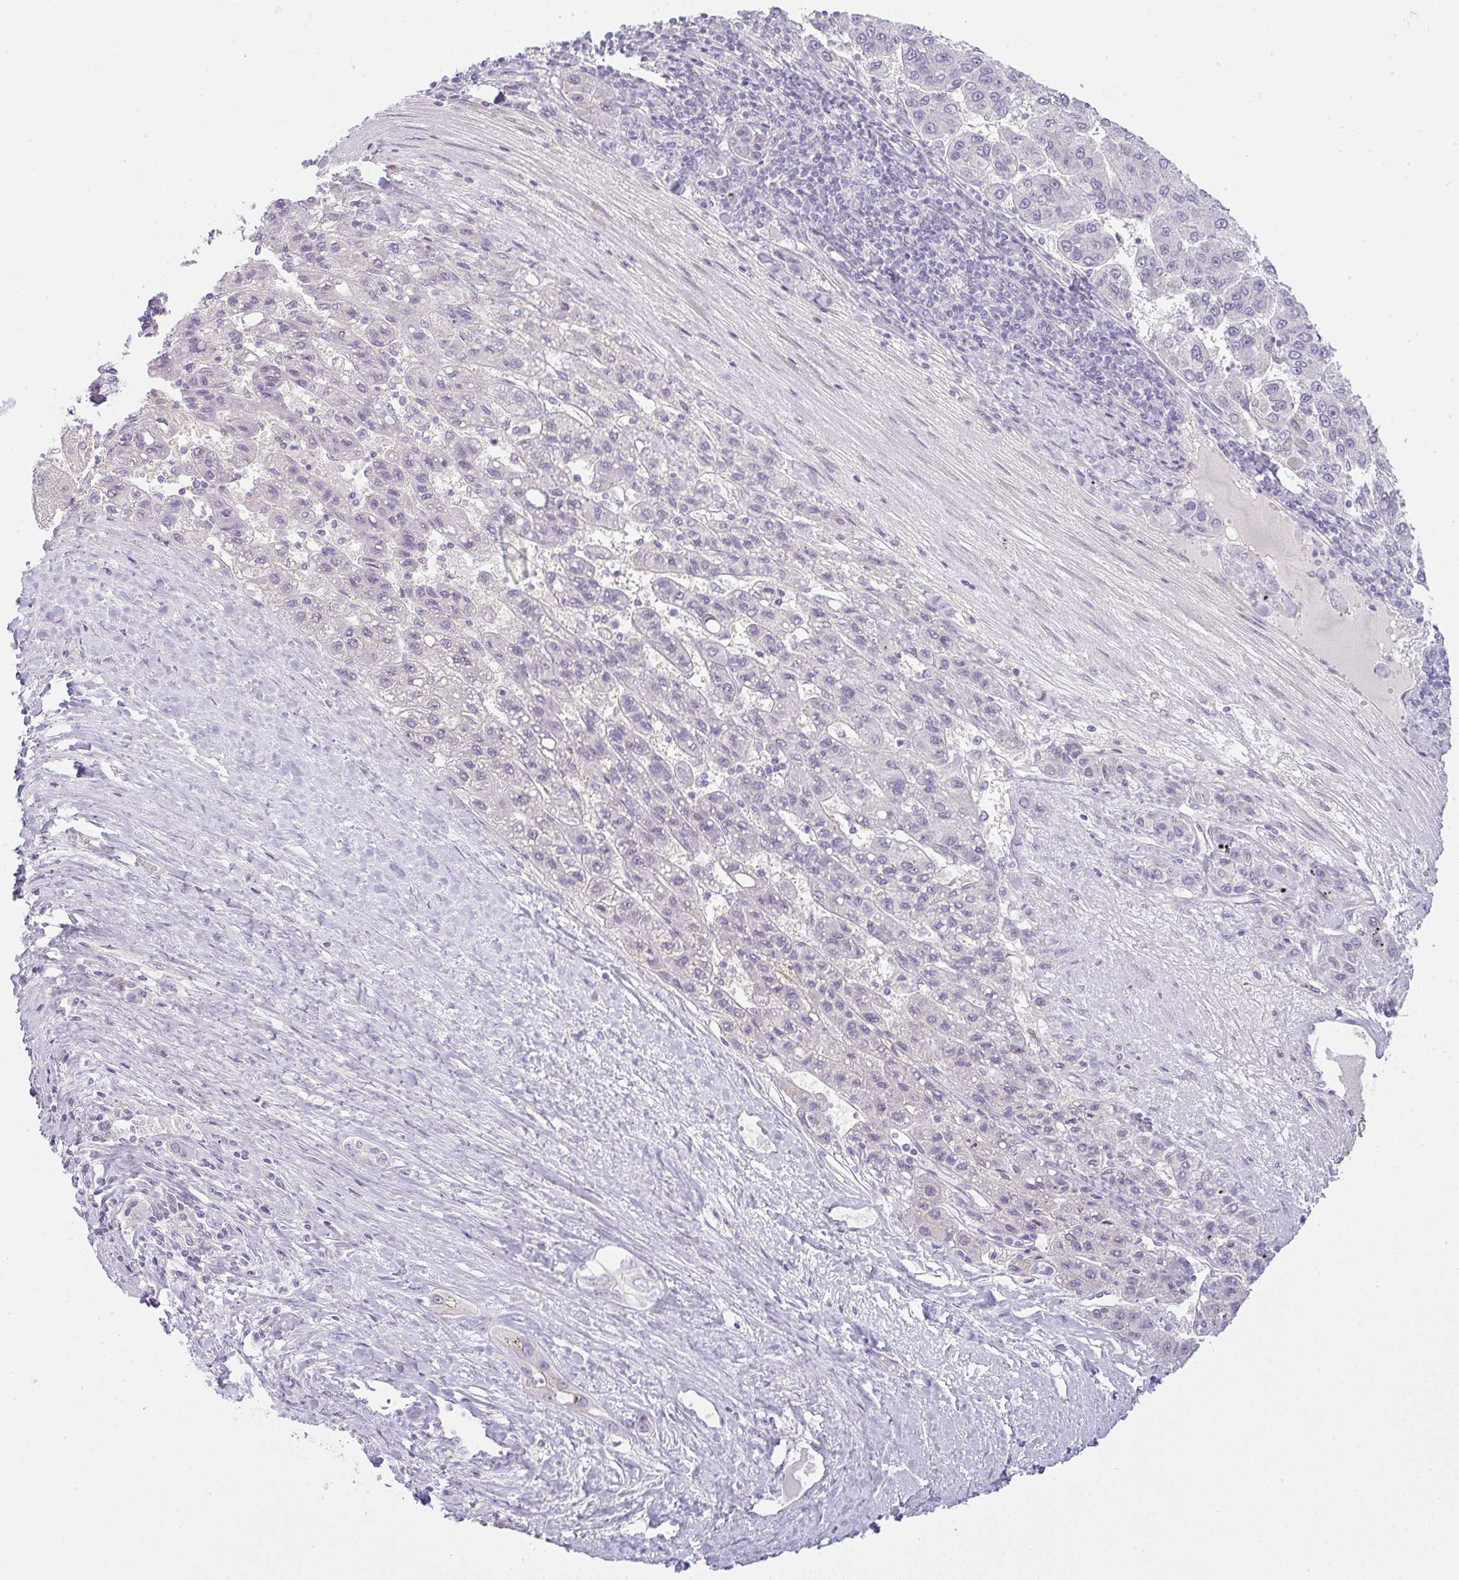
{"staining": {"intensity": "negative", "quantity": "none", "location": "none"}, "tissue": "liver cancer", "cell_type": "Tumor cells", "image_type": "cancer", "snomed": [{"axis": "morphology", "description": "Carcinoma, Hepatocellular, NOS"}, {"axis": "topography", "description": "Liver"}], "caption": "Tumor cells are negative for protein expression in human liver cancer.", "gene": "LPAR4", "patient": {"sex": "female", "age": 82}}